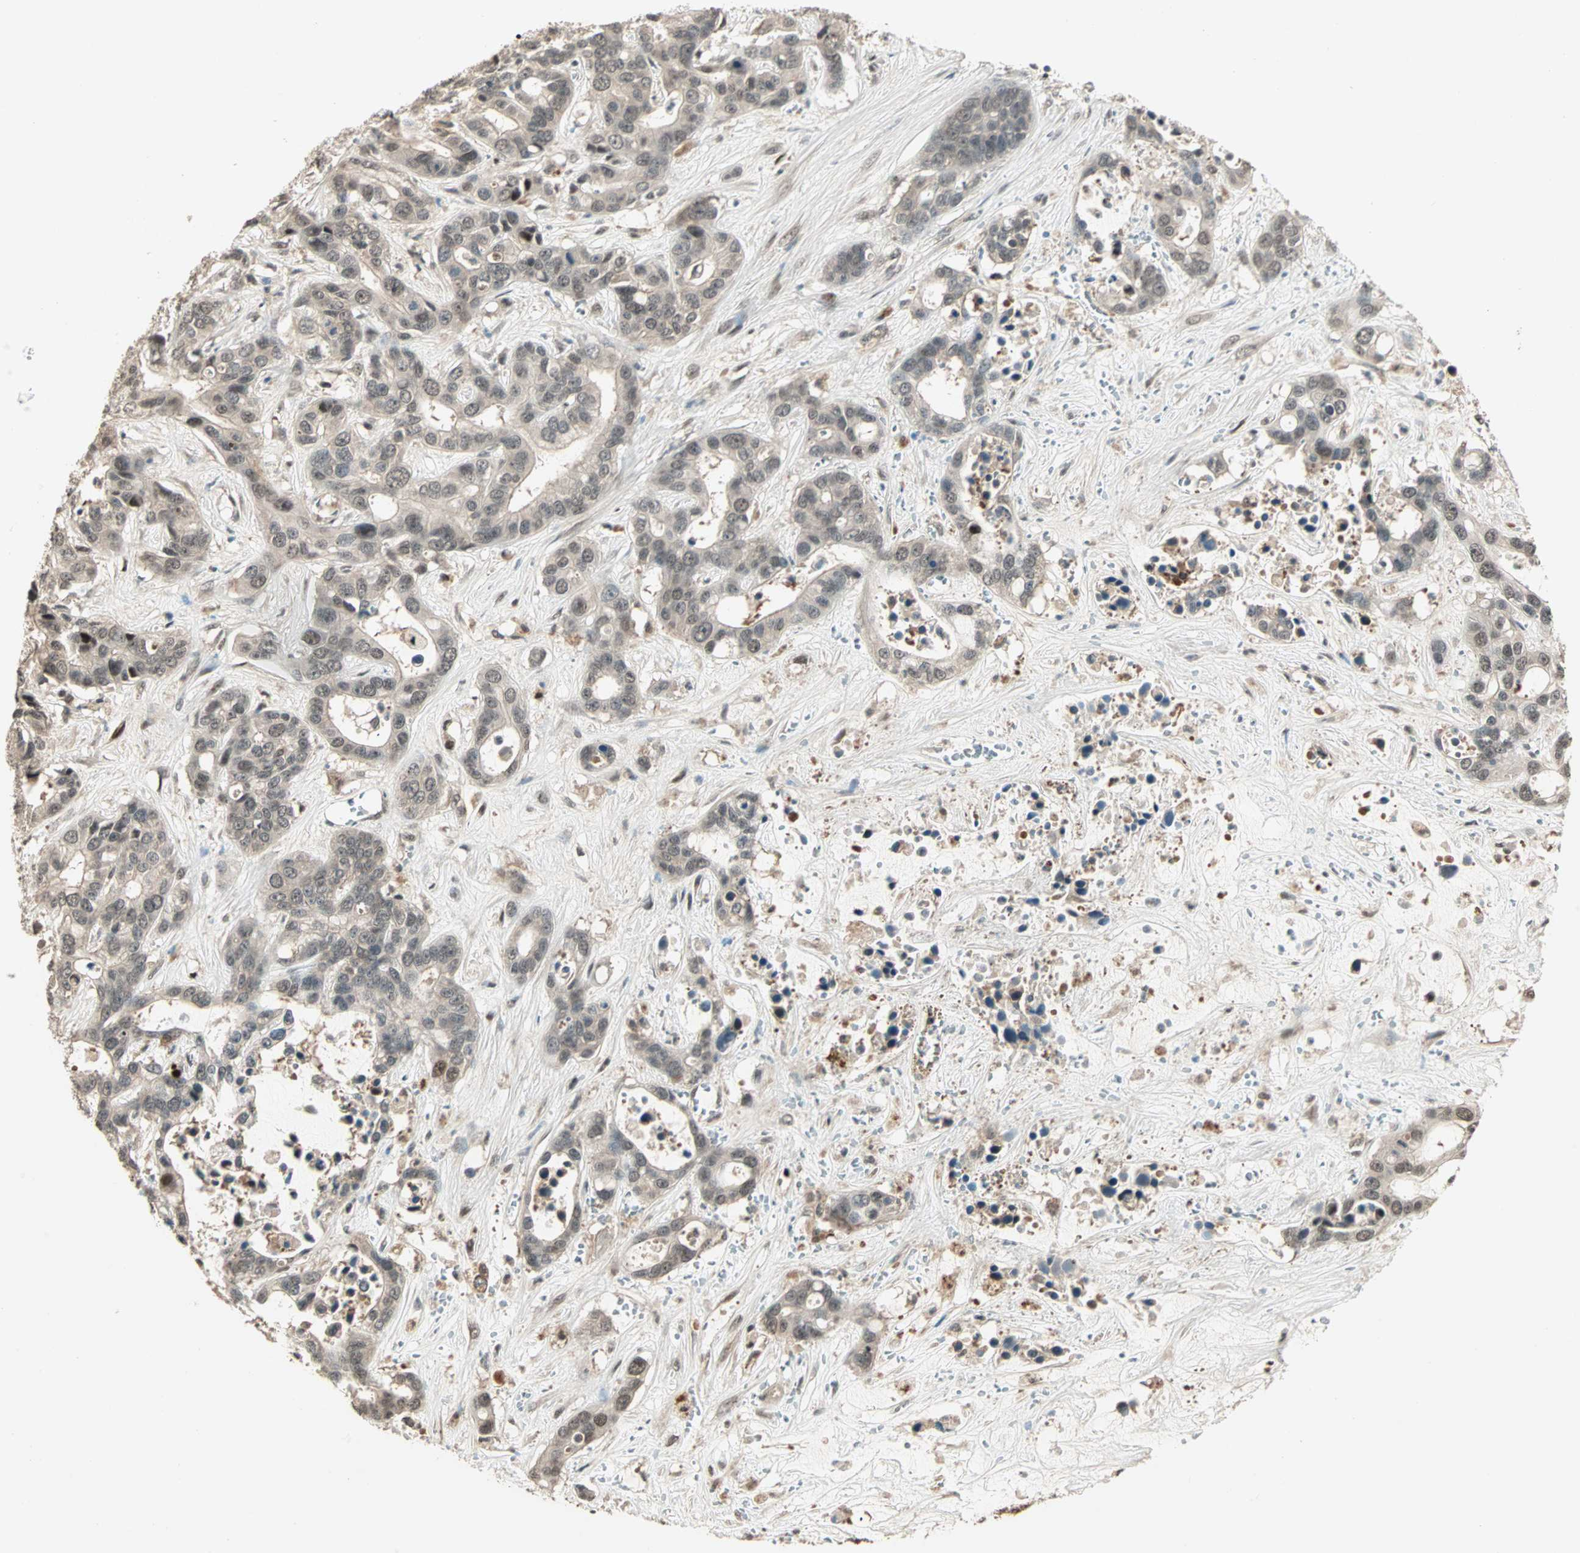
{"staining": {"intensity": "weak", "quantity": "<25%", "location": "nuclear"}, "tissue": "liver cancer", "cell_type": "Tumor cells", "image_type": "cancer", "snomed": [{"axis": "morphology", "description": "Cholangiocarcinoma"}, {"axis": "topography", "description": "Liver"}], "caption": "Tumor cells show no significant protein staining in liver cancer (cholangiocarcinoma). (IHC, brightfield microscopy, high magnification).", "gene": "ZNF701", "patient": {"sex": "female", "age": 65}}